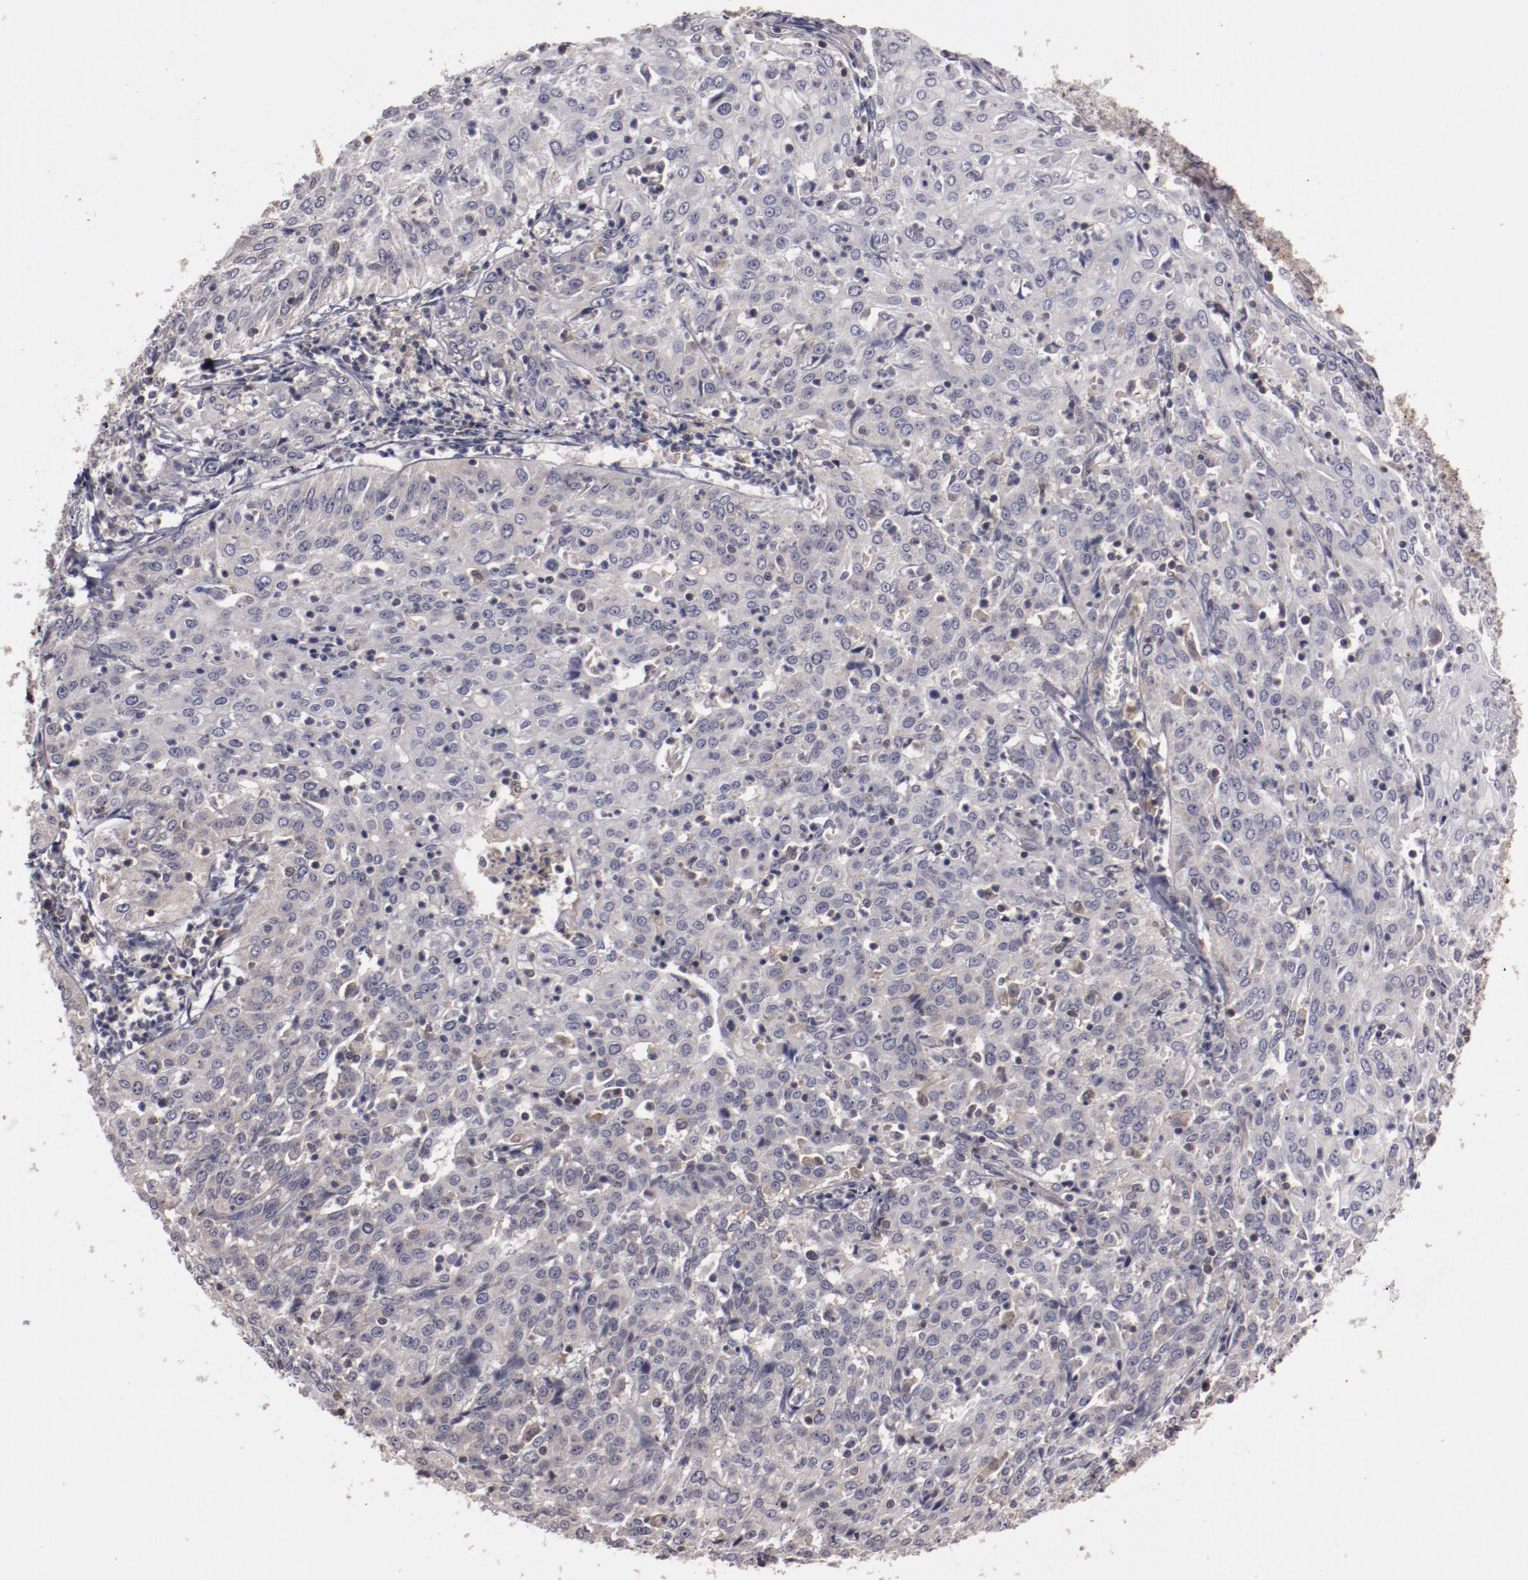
{"staining": {"intensity": "negative", "quantity": "none", "location": "none"}, "tissue": "cervical cancer", "cell_type": "Tumor cells", "image_type": "cancer", "snomed": [{"axis": "morphology", "description": "Squamous cell carcinoma, NOS"}, {"axis": "topography", "description": "Cervix"}], "caption": "The image displays no significant staining in tumor cells of cervical squamous cell carcinoma.", "gene": "MBL2", "patient": {"sex": "female", "age": 39}}